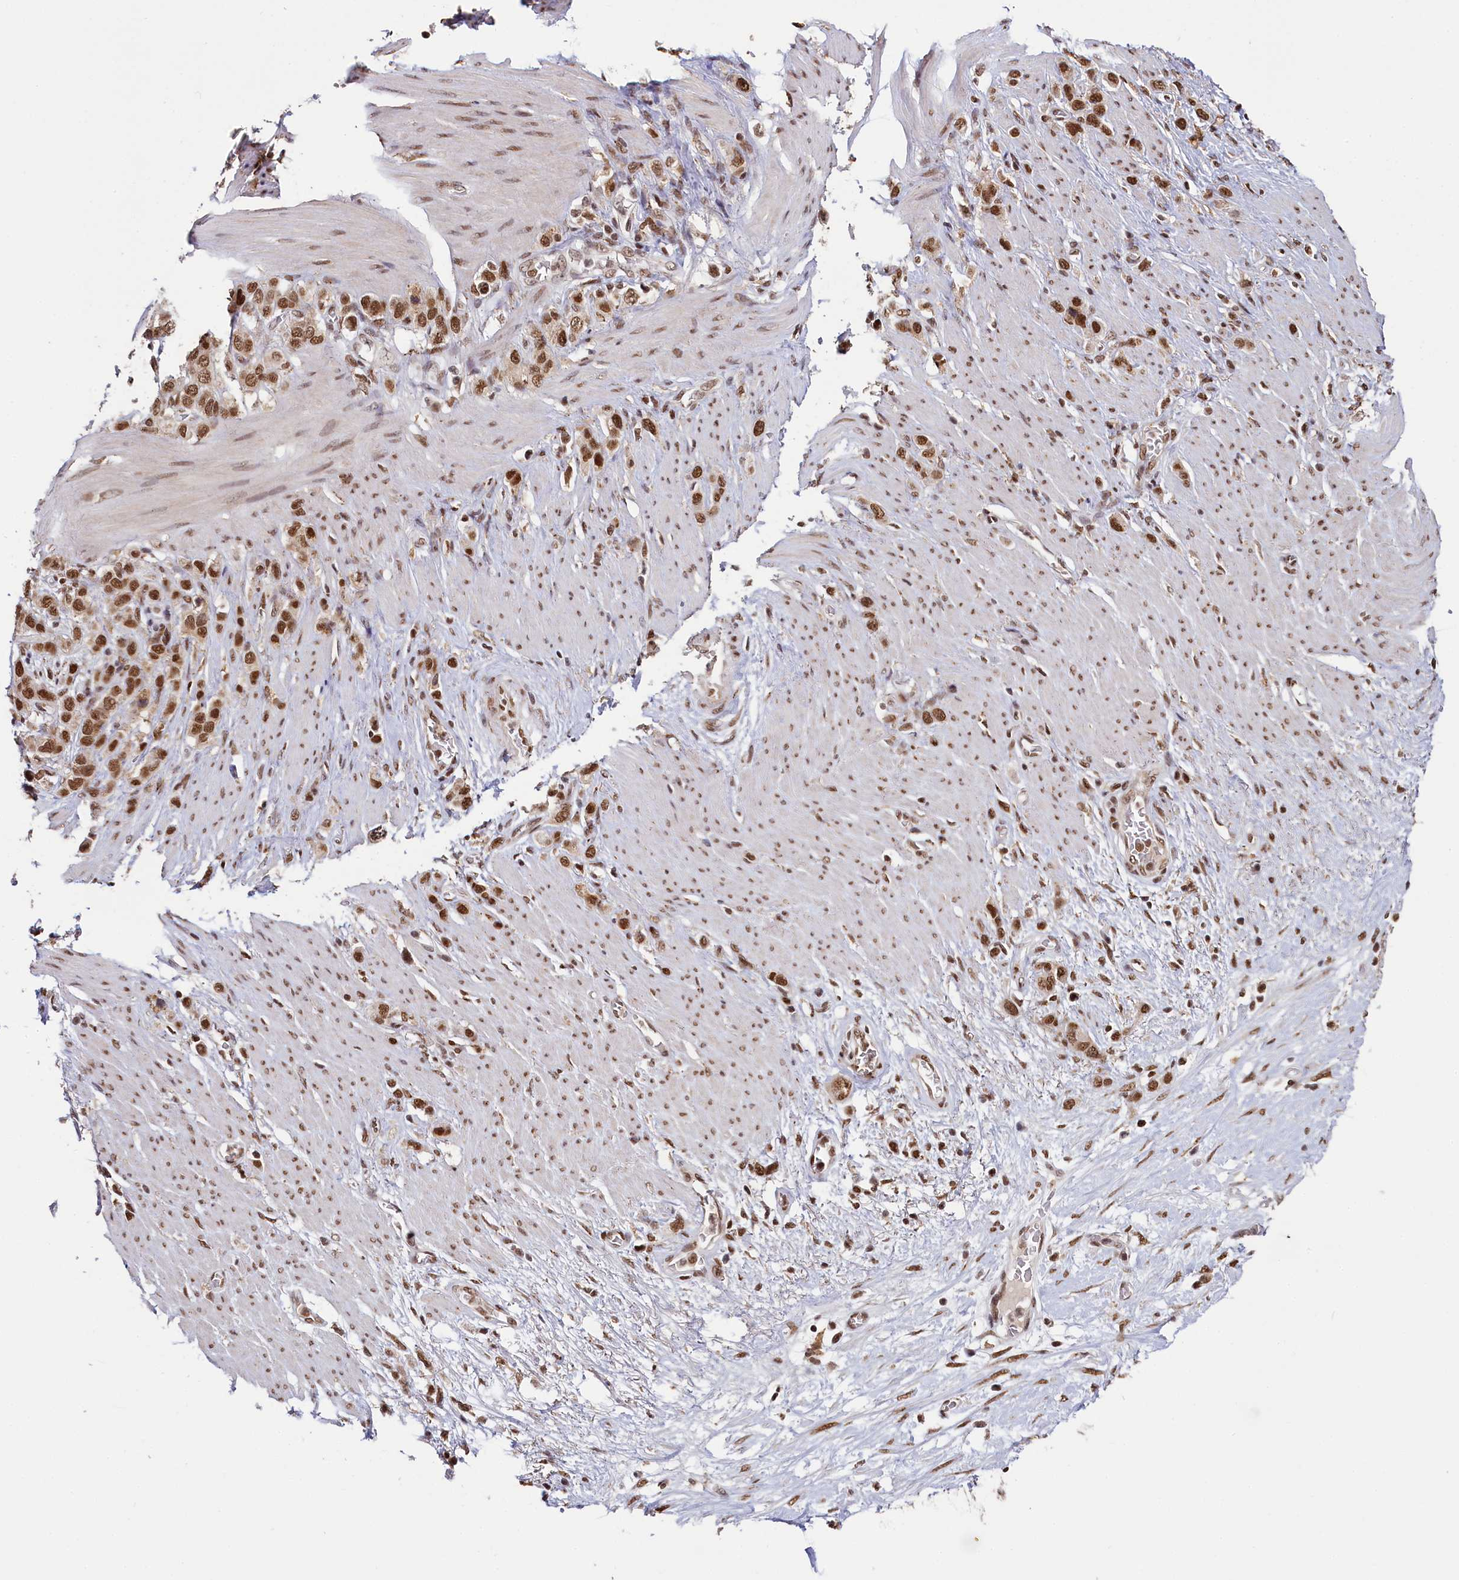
{"staining": {"intensity": "moderate", "quantity": ">75%", "location": "nuclear"}, "tissue": "stomach cancer", "cell_type": "Tumor cells", "image_type": "cancer", "snomed": [{"axis": "morphology", "description": "Adenocarcinoma, NOS"}, {"axis": "morphology", "description": "Adenocarcinoma, High grade"}, {"axis": "topography", "description": "Stomach, upper"}, {"axis": "topography", "description": "Stomach, lower"}], "caption": "Immunohistochemistry of adenocarcinoma (stomach) reveals medium levels of moderate nuclear expression in about >75% of tumor cells.", "gene": "PPHLN1", "patient": {"sex": "female", "age": 65}}